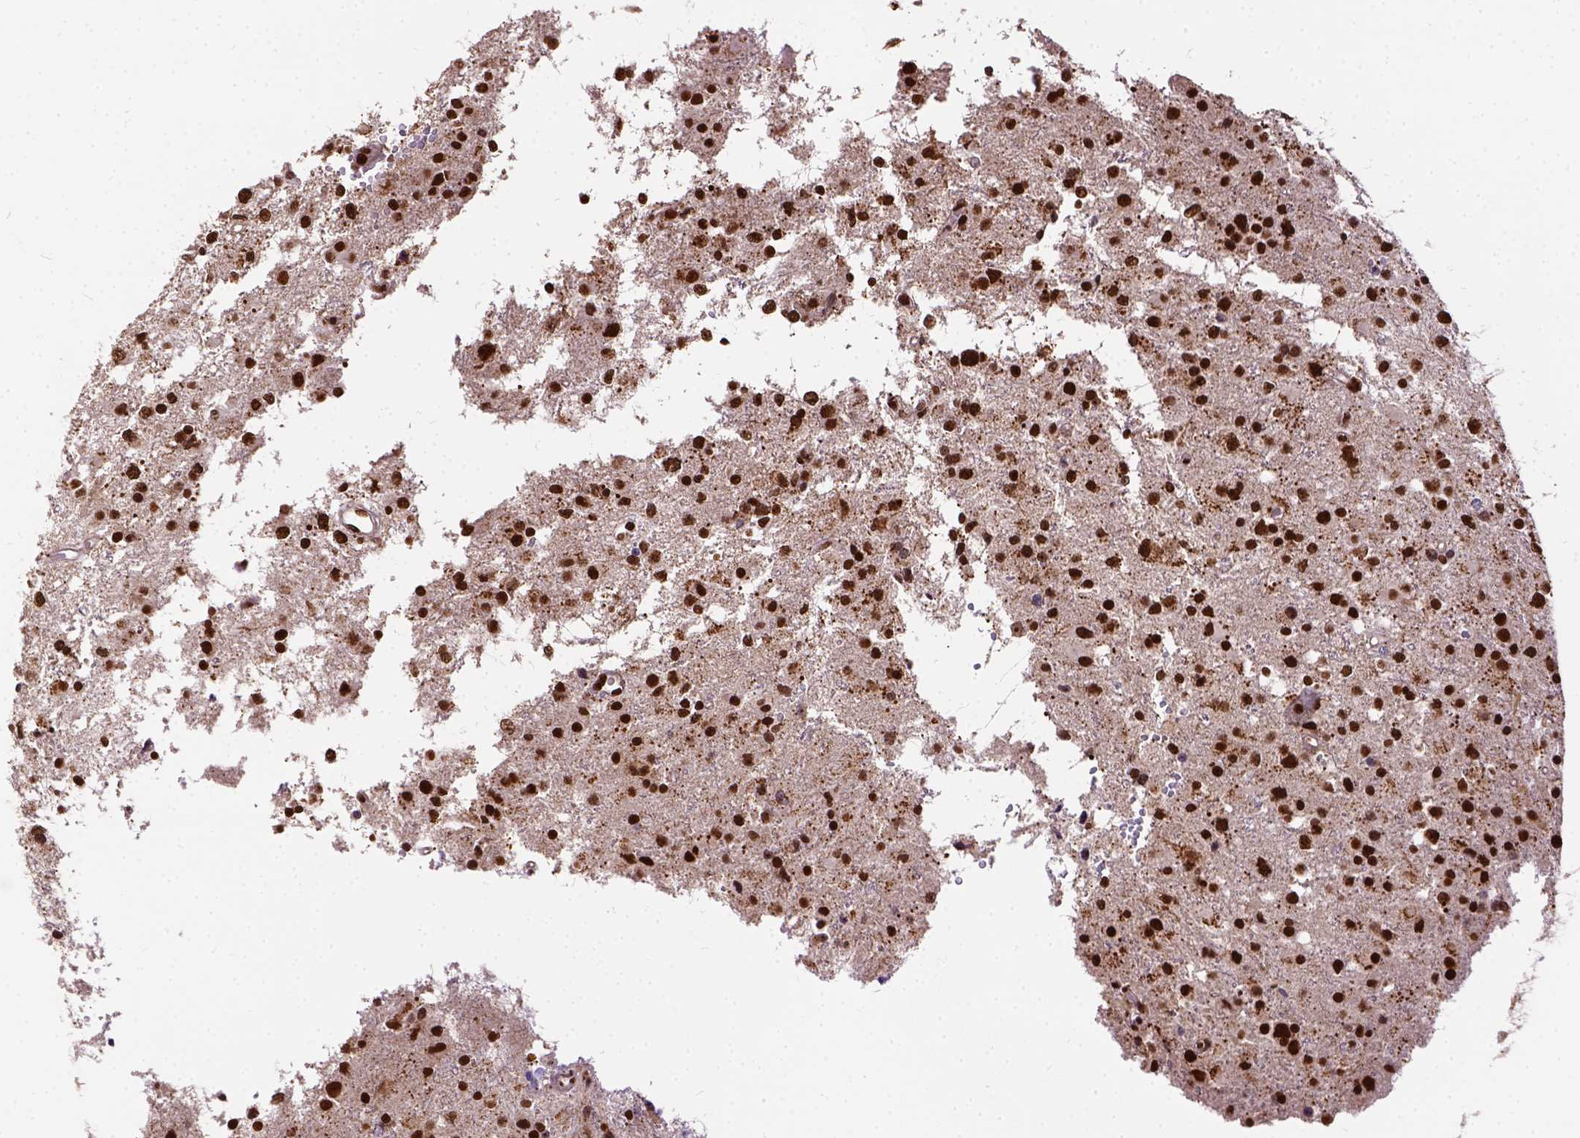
{"staining": {"intensity": "strong", "quantity": ">75%", "location": "nuclear"}, "tissue": "glioma", "cell_type": "Tumor cells", "image_type": "cancer", "snomed": [{"axis": "morphology", "description": "Glioma, malignant, High grade"}, {"axis": "topography", "description": "Brain"}], "caption": "Immunohistochemistry (IHC) of malignant glioma (high-grade) demonstrates high levels of strong nuclear expression in about >75% of tumor cells.", "gene": "NACC1", "patient": {"sex": "male", "age": 54}}